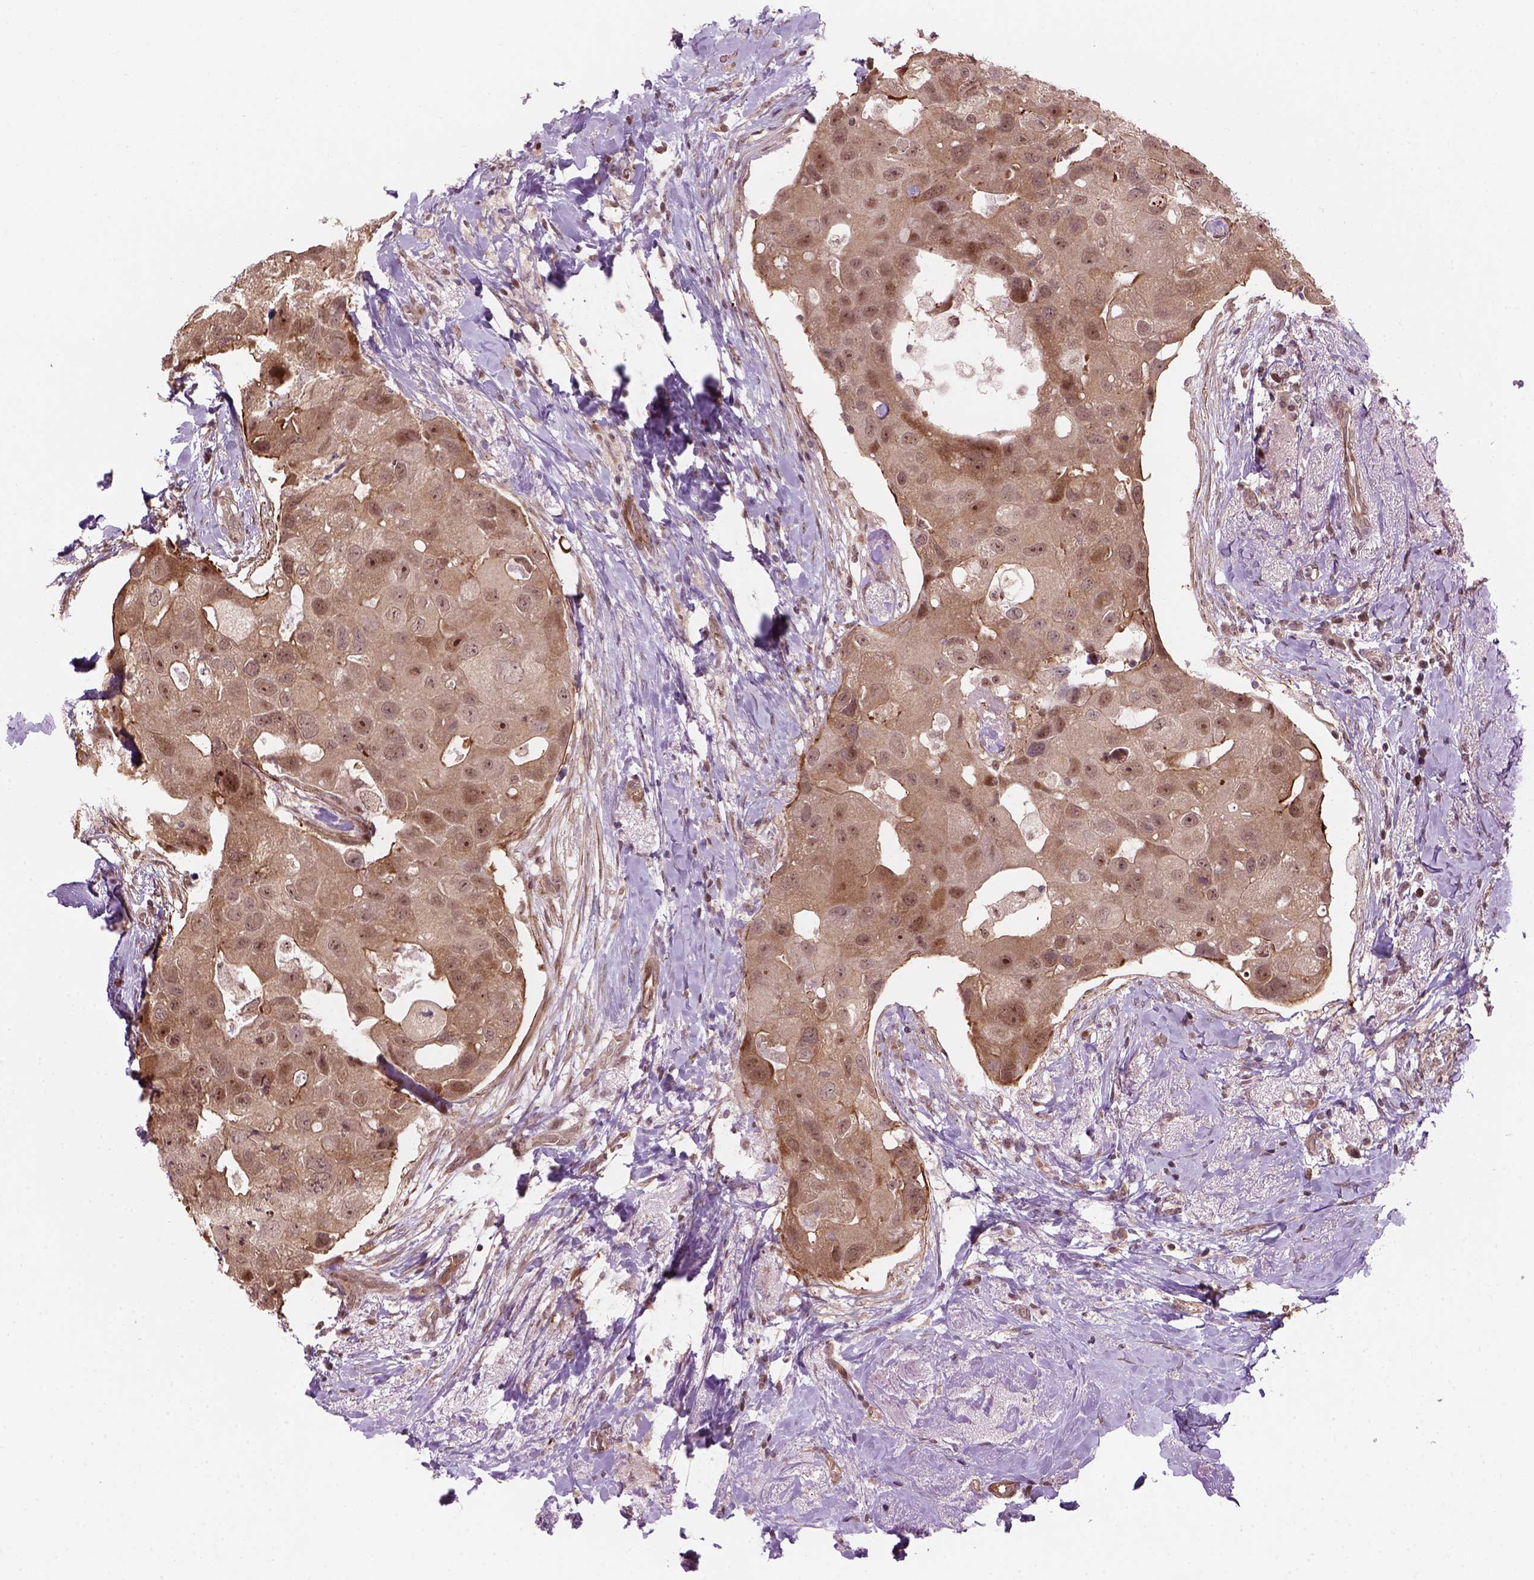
{"staining": {"intensity": "moderate", "quantity": "<25%", "location": "cytoplasmic/membranous,nuclear"}, "tissue": "breast cancer", "cell_type": "Tumor cells", "image_type": "cancer", "snomed": [{"axis": "morphology", "description": "Duct carcinoma"}, {"axis": "topography", "description": "Breast"}], "caption": "Brown immunohistochemical staining in breast cancer exhibits moderate cytoplasmic/membranous and nuclear staining in about <25% of tumor cells. The protein of interest is stained brown, and the nuclei are stained in blue (DAB IHC with brightfield microscopy, high magnification).", "gene": "PSMD11", "patient": {"sex": "female", "age": 43}}